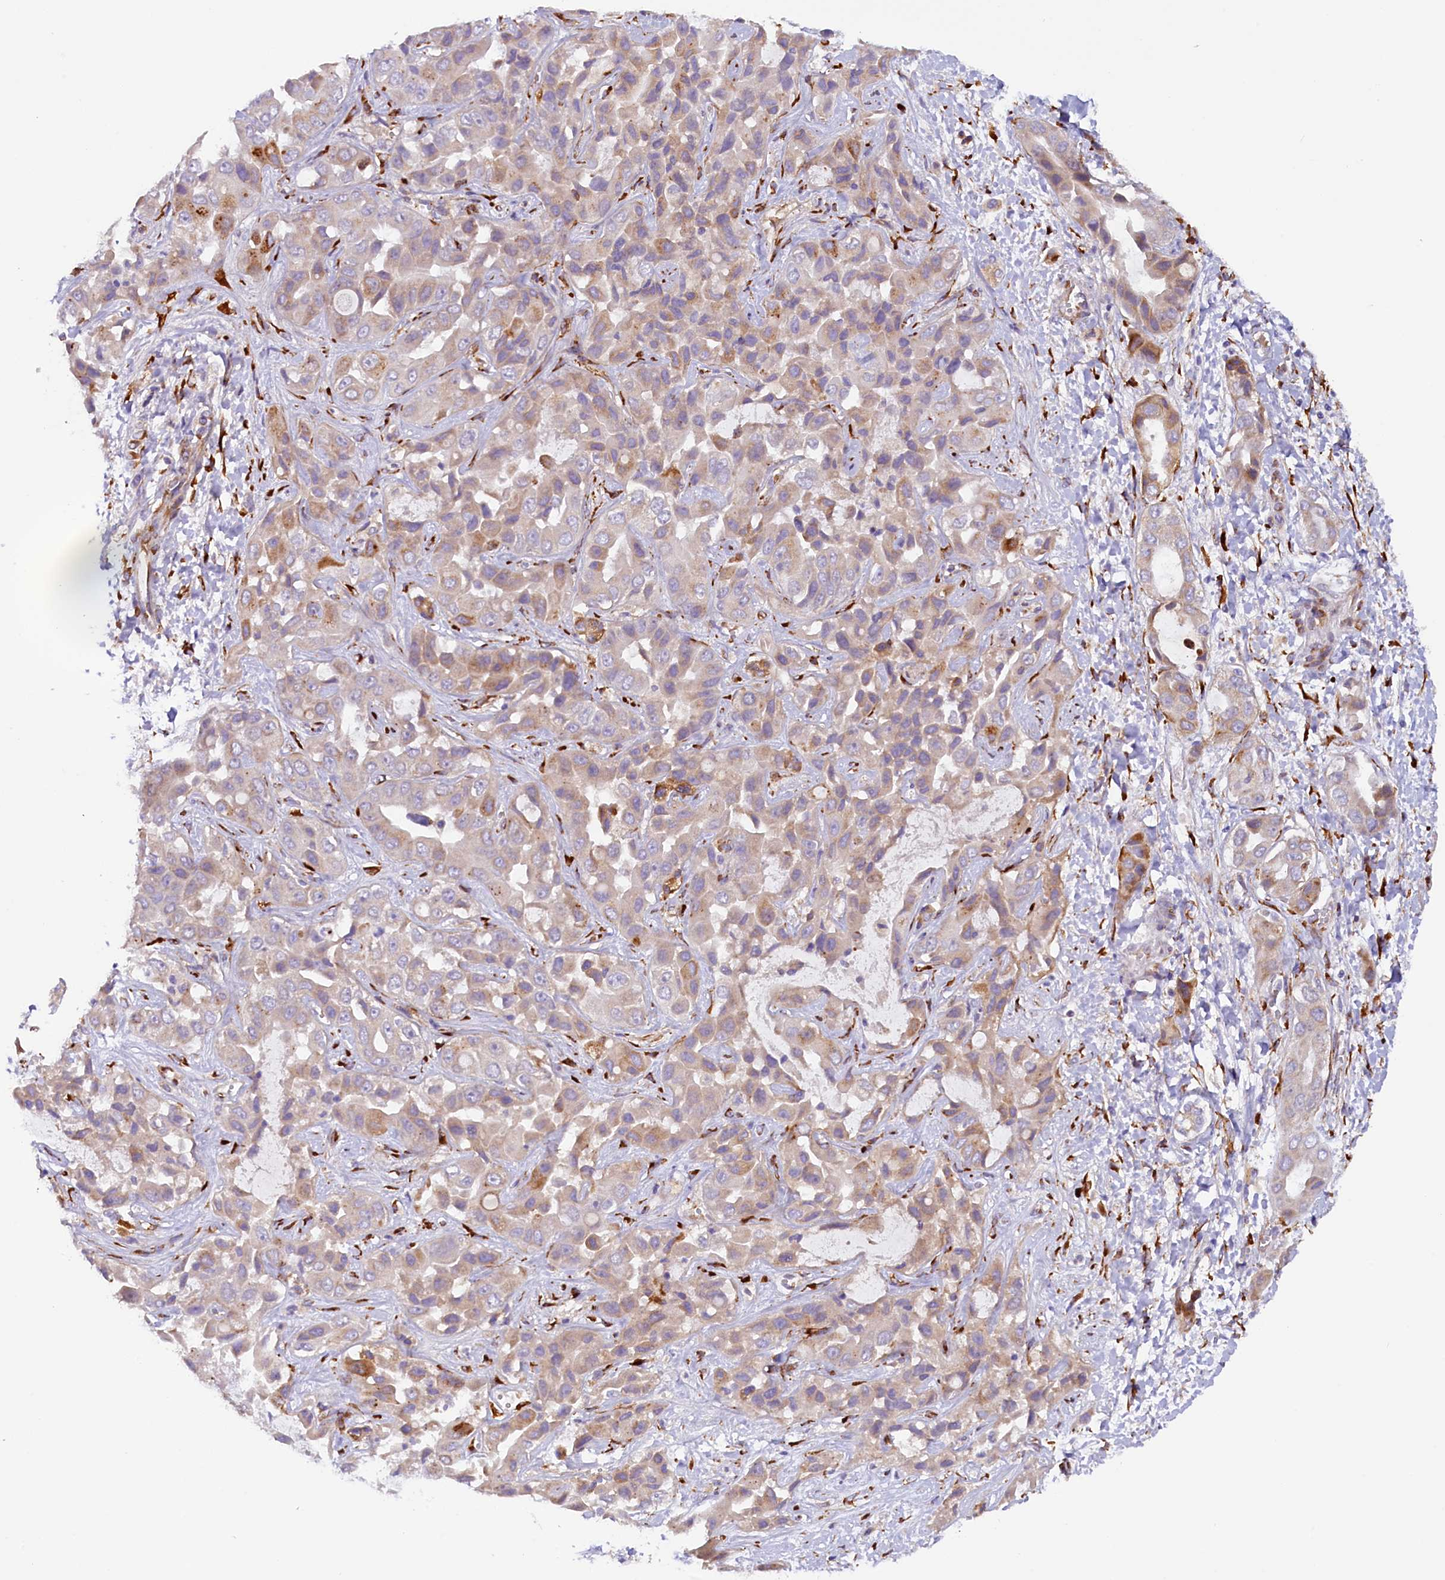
{"staining": {"intensity": "weak", "quantity": "25%-75%", "location": "cytoplasmic/membranous"}, "tissue": "liver cancer", "cell_type": "Tumor cells", "image_type": "cancer", "snomed": [{"axis": "morphology", "description": "Cholangiocarcinoma"}, {"axis": "topography", "description": "Liver"}], "caption": "A low amount of weak cytoplasmic/membranous positivity is seen in approximately 25%-75% of tumor cells in liver cancer (cholangiocarcinoma) tissue.", "gene": "SSC5D", "patient": {"sex": "female", "age": 52}}